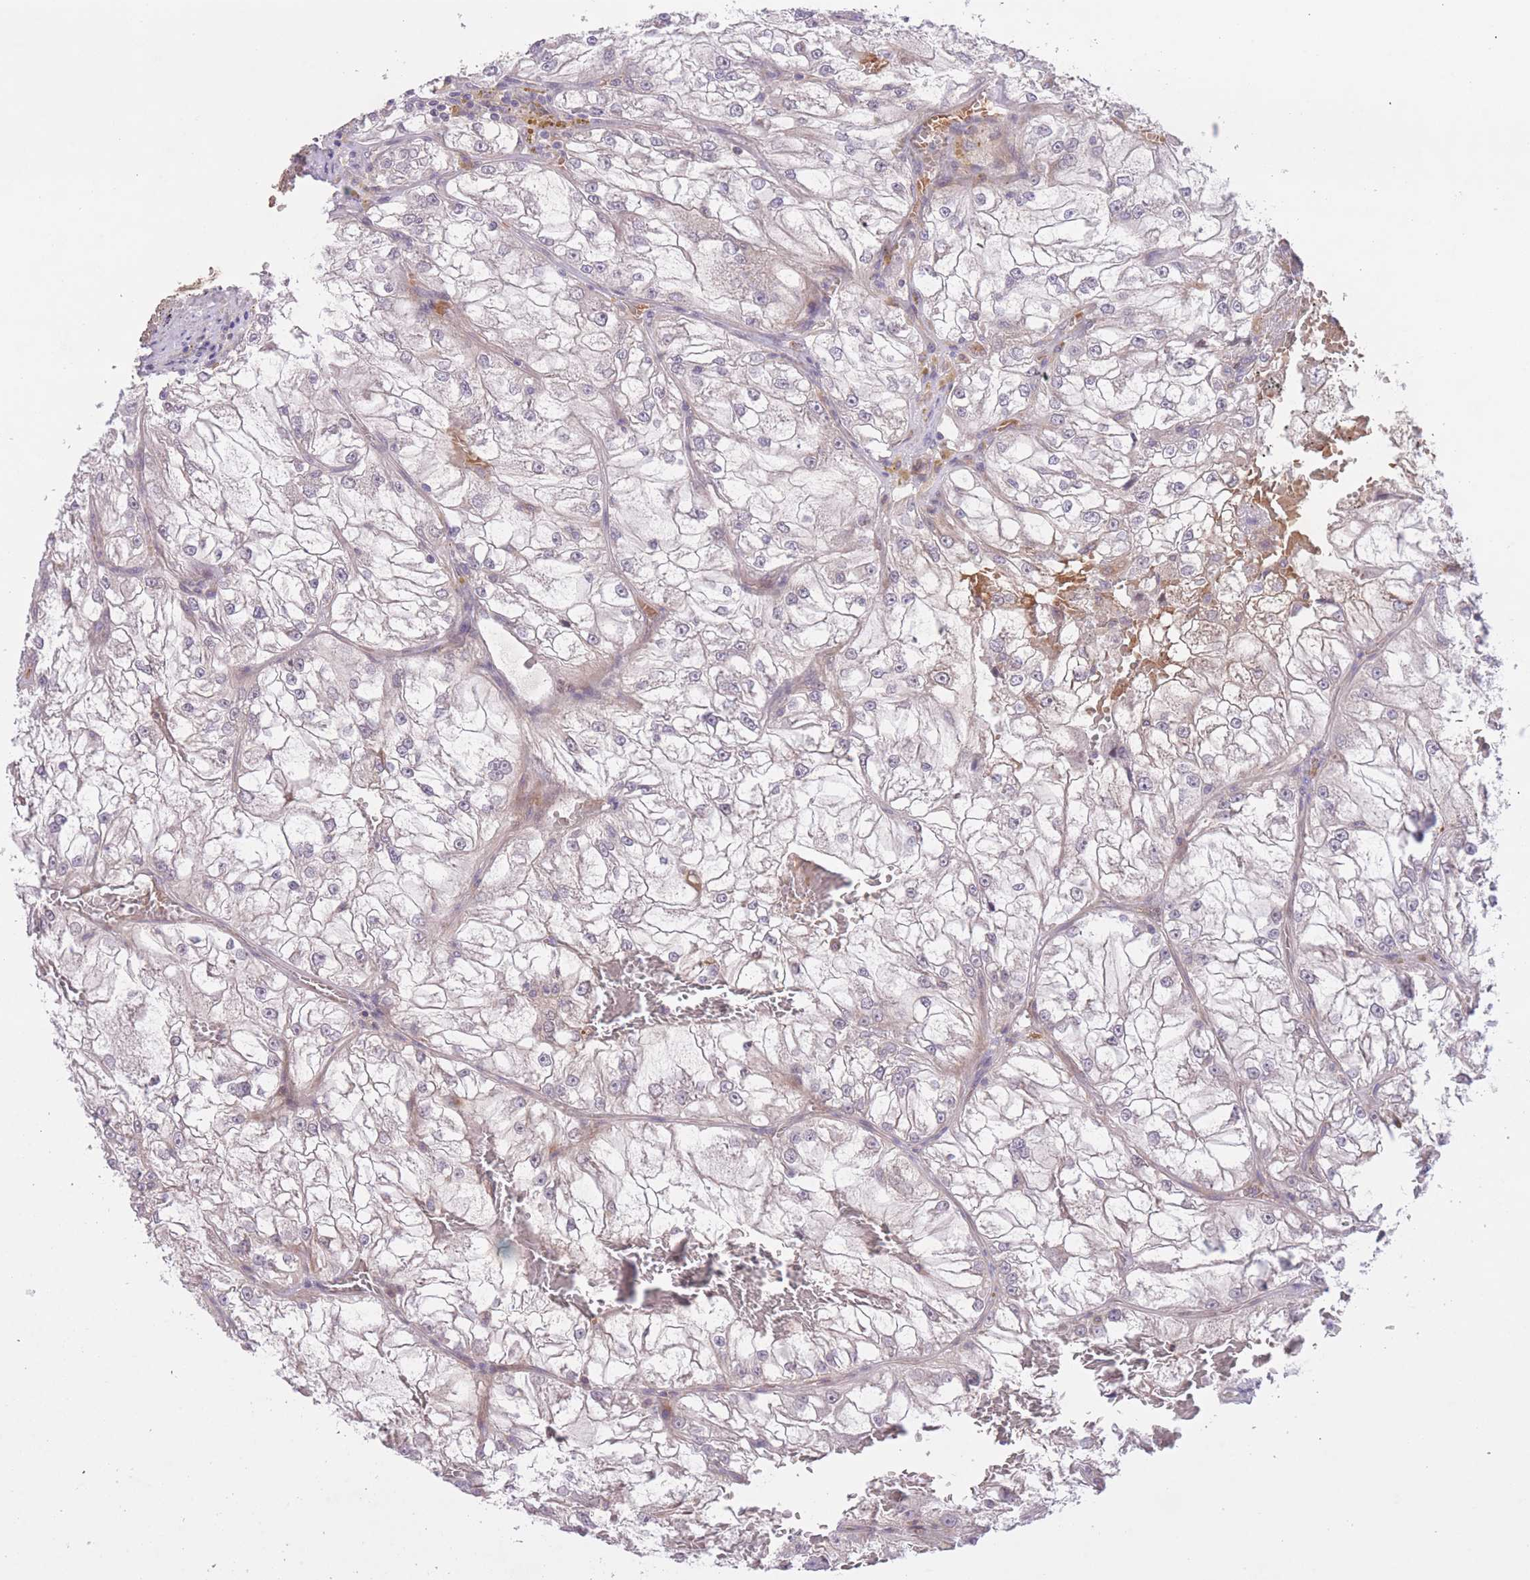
{"staining": {"intensity": "negative", "quantity": "none", "location": "none"}, "tissue": "renal cancer", "cell_type": "Tumor cells", "image_type": "cancer", "snomed": [{"axis": "morphology", "description": "Adenocarcinoma, NOS"}, {"axis": "topography", "description": "Kidney"}], "caption": "Human adenocarcinoma (renal) stained for a protein using immunohistochemistry (IHC) exhibits no positivity in tumor cells.", "gene": "FUT5", "patient": {"sex": "female", "age": 72}}